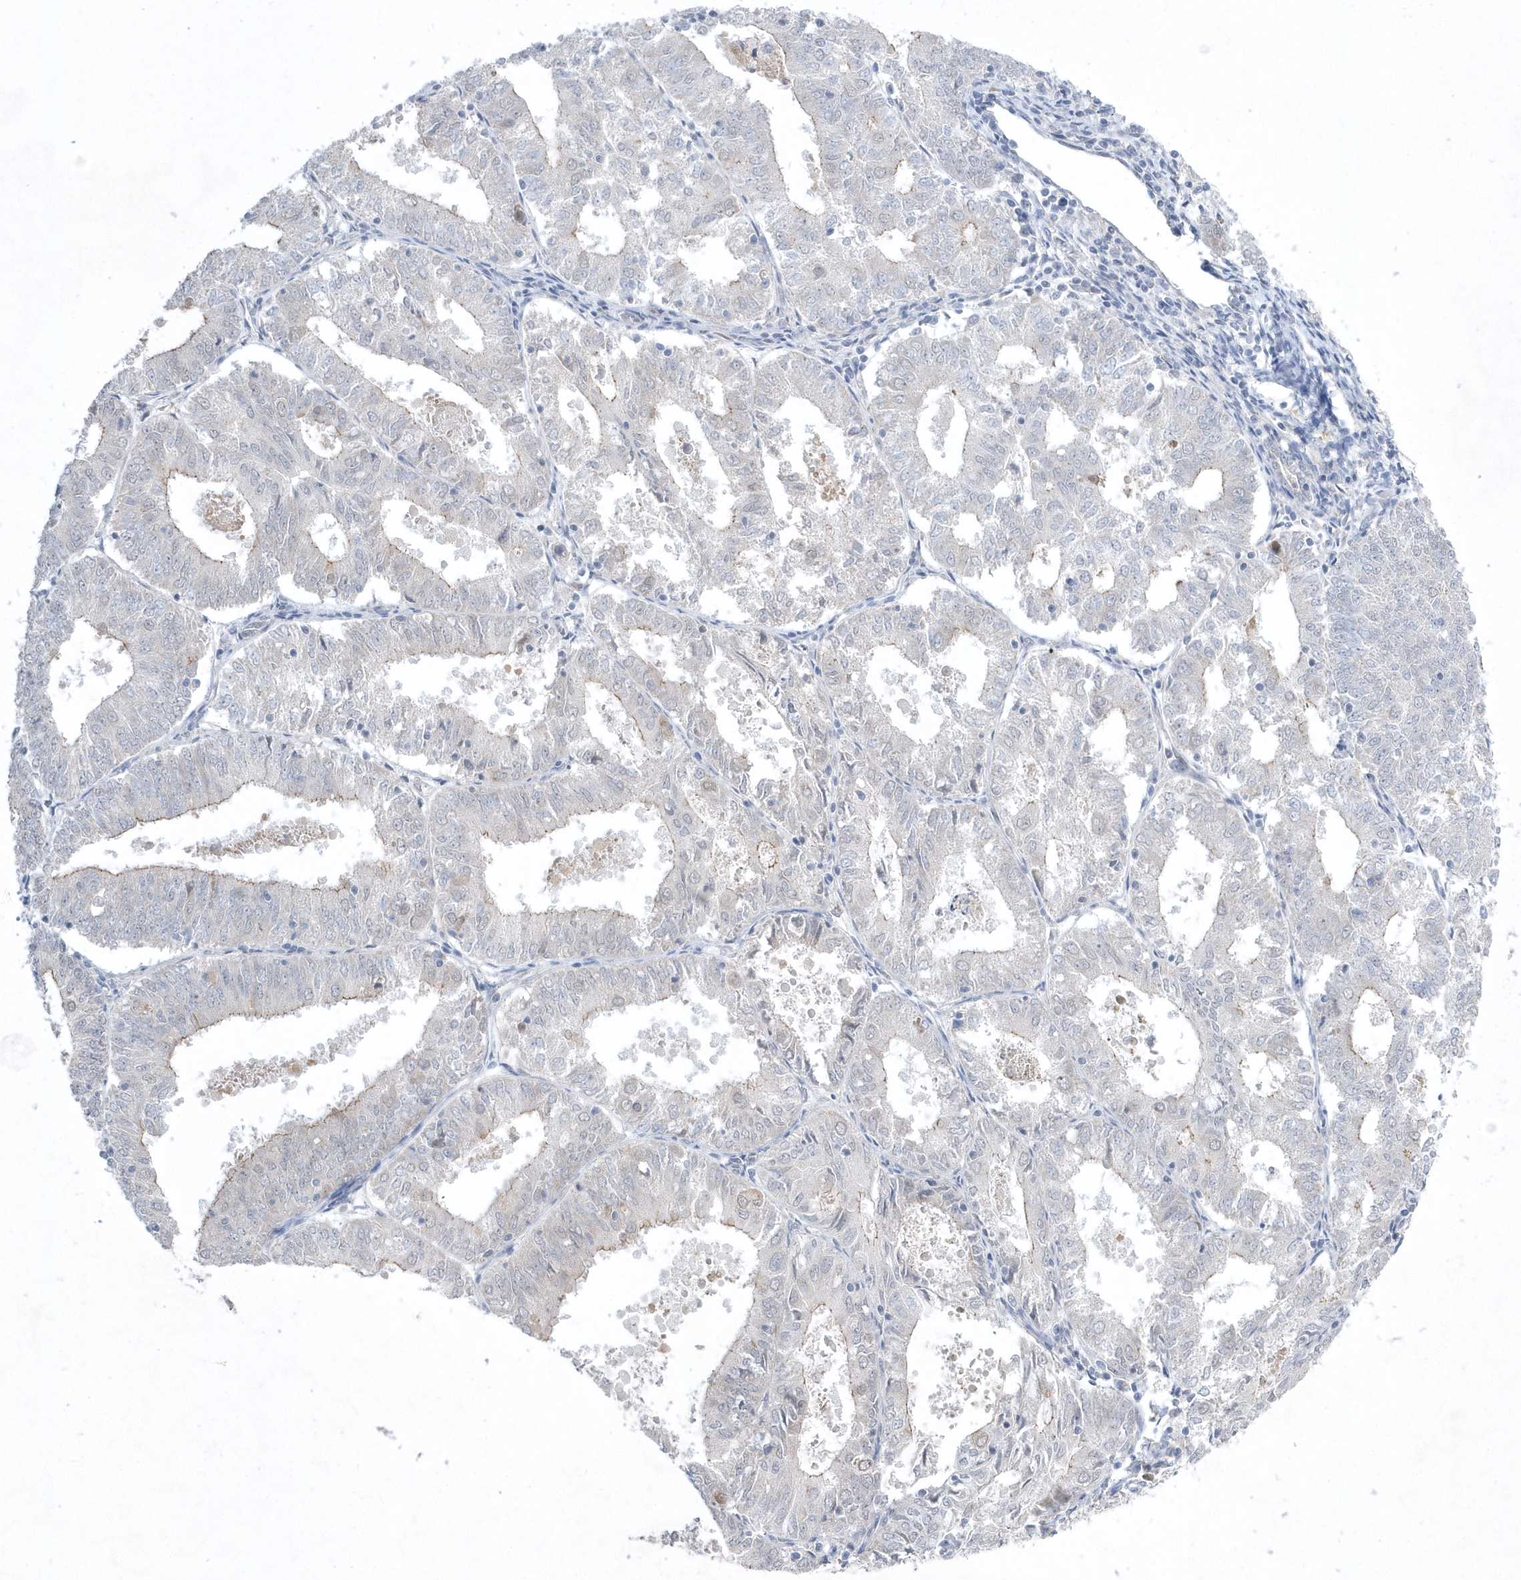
{"staining": {"intensity": "weak", "quantity": "<25%", "location": "cytoplasmic/membranous"}, "tissue": "endometrial cancer", "cell_type": "Tumor cells", "image_type": "cancer", "snomed": [{"axis": "morphology", "description": "Adenocarcinoma, NOS"}, {"axis": "topography", "description": "Endometrium"}], "caption": "The image displays no staining of tumor cells in adenocarcinoma (endometrial).", "gene": "ZC3H12D", "patient": {"sex": "female", "age": 57}}